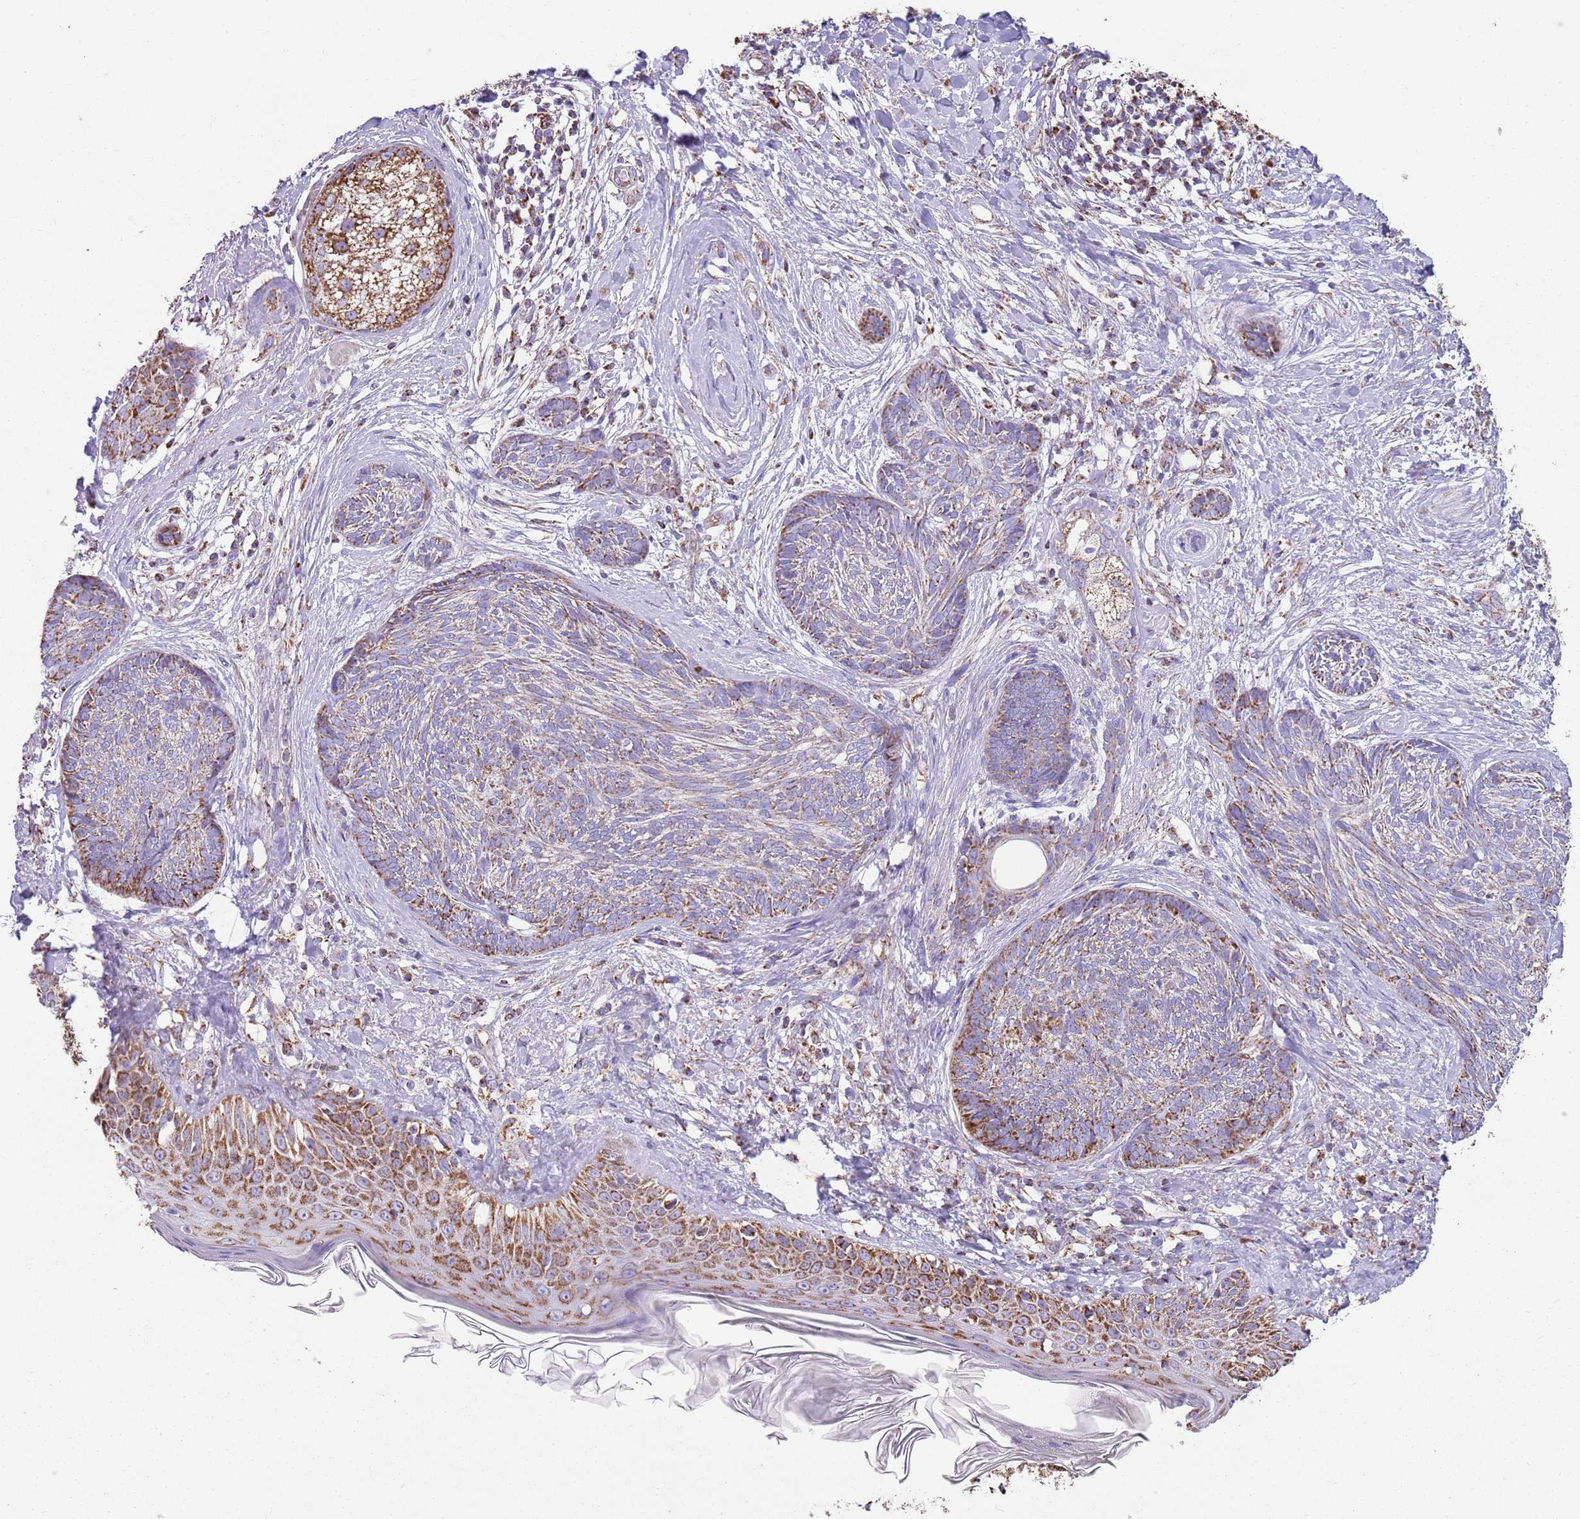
{"staining": {"intensity": "moderate", "quantity": "25%-75%", "location": "cytoplasmic/membranous"}, "tissue": "skin cancer", "cell_type": "Tumor cells", "image_type": "cancer", "snomed": [{"axis": "morphology", "description": "Basal cell carcinoma"}, {"axis": "topography", "description": "Skin"}], "caption": "An IHC micrograph of neoplastic tissue is shown. Protein staining in brown labels moderate cytoplasmic/membranous positivity in skin cancer (basal cell carcinoma) within tumor cells. (DAB (3,3'-diaminobenzidine) IHC with brightfield microscopy, high magnification).", "gene": "TTLL1", "patient": {"sex": "male", "age": 73}}